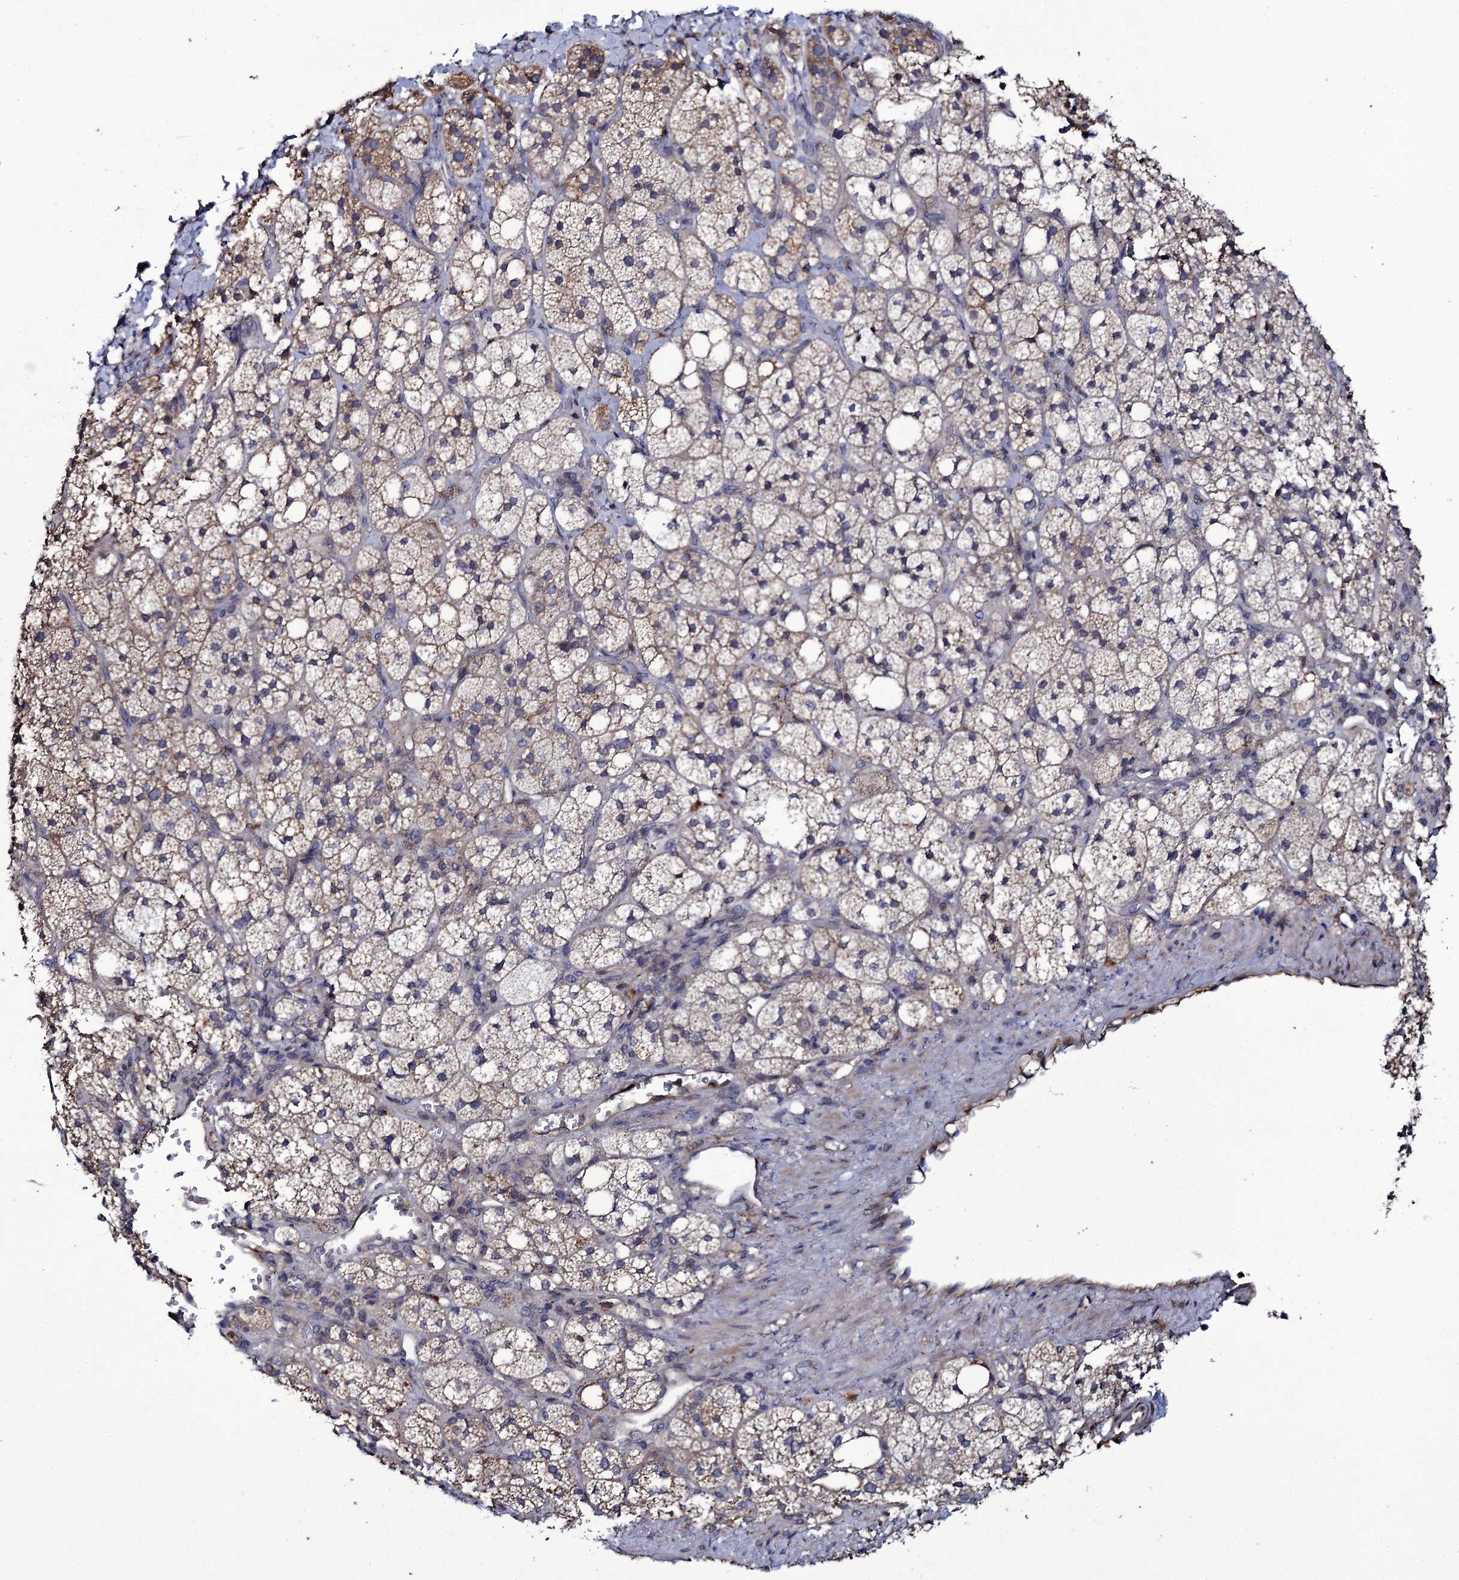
{"staining": {"intensity": "moderate", "quantity": "<25%", "location": "cytoplasmic/membranous"}, "tissue": "adrenal gland", "cell_type": "Glandular cells", "image_type": "normal", "snomed": [{"axis": "morphology", "description": "Normal tissue, NOS"}, {"axis": "topography", "description": "Adrenal gland"}], "caption": "An immunohistochemistry histopathology image of unremarkable tissue is shown. Protein staining in brown labels moderate cytoplasmic/membranous positivity in adrenal gland within glandular cells. The staining is performed using DAB (3,3'-diaminobenzidine) brown chromogen to label protein expression. The nuclei are counter-stained blue using hematoxylin.", "gene": "TTC23", "patient": {"sex": "male", "age": 61}}